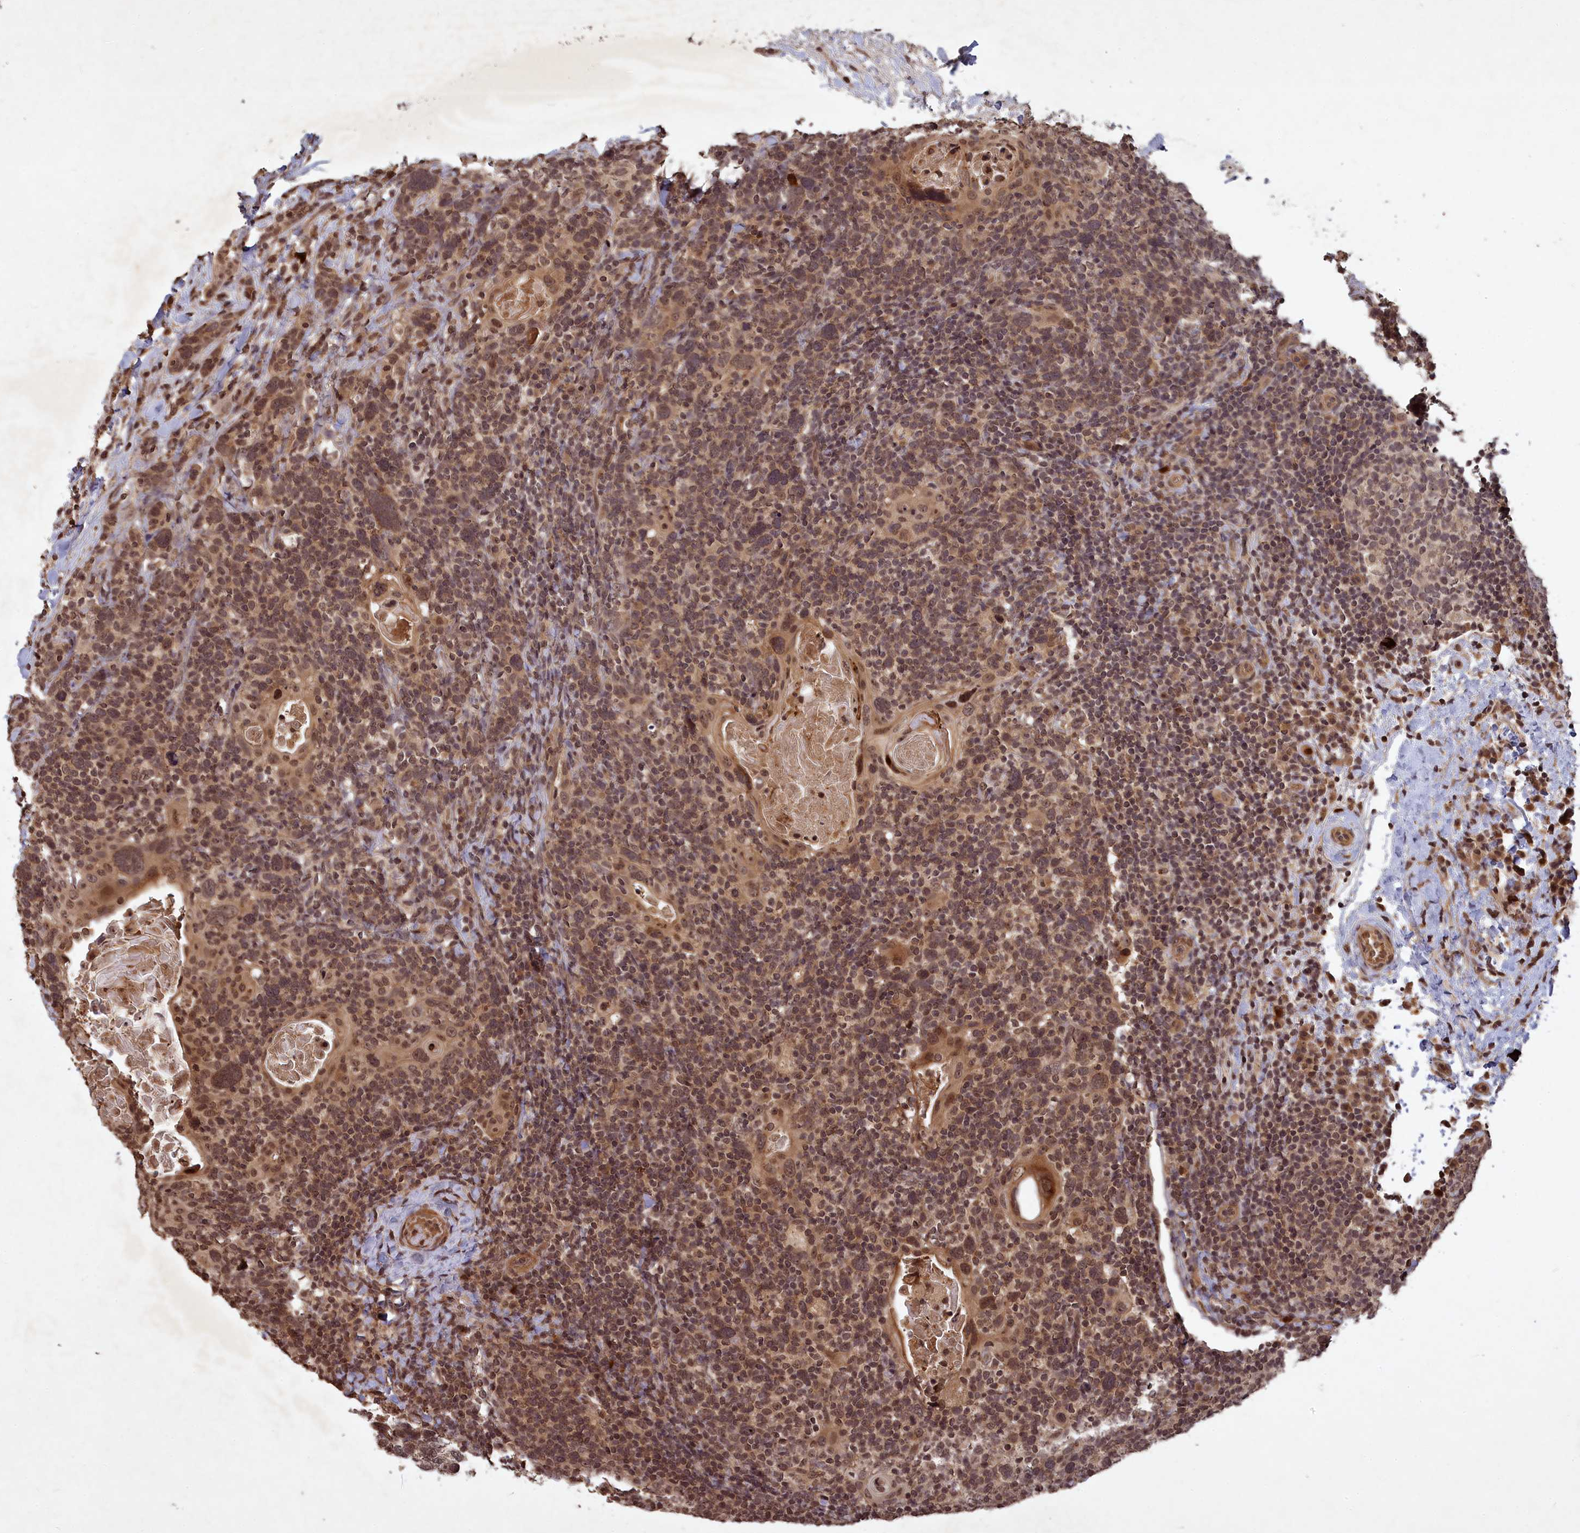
{"staining": {"intensity": "moderate", "quantity": ">75%", "location": "nuclear"}, "tissue": "head and neck cancer", "cell_type": "Tumor cells", "image_type": "cancer", "snomed": [{"axis": "morphology", "description": "Squamous cell carcinoma, NOS"}, {"axis": "morphology", "description": "Squamous cell carcinoma, metastatic, NOS"}, {"axis": "topography", "description": "Lymph node"}, {"axis": "topography", "description": "Head-Neck"}], "caption": "Protein staining of head and neck metastatic squamous cell carcinoma tissue reveals moderate nuclear positivity in about >75% of tumor cells.", "gene": "SRMS", "patient": {"sex": "male", "age": 62}}